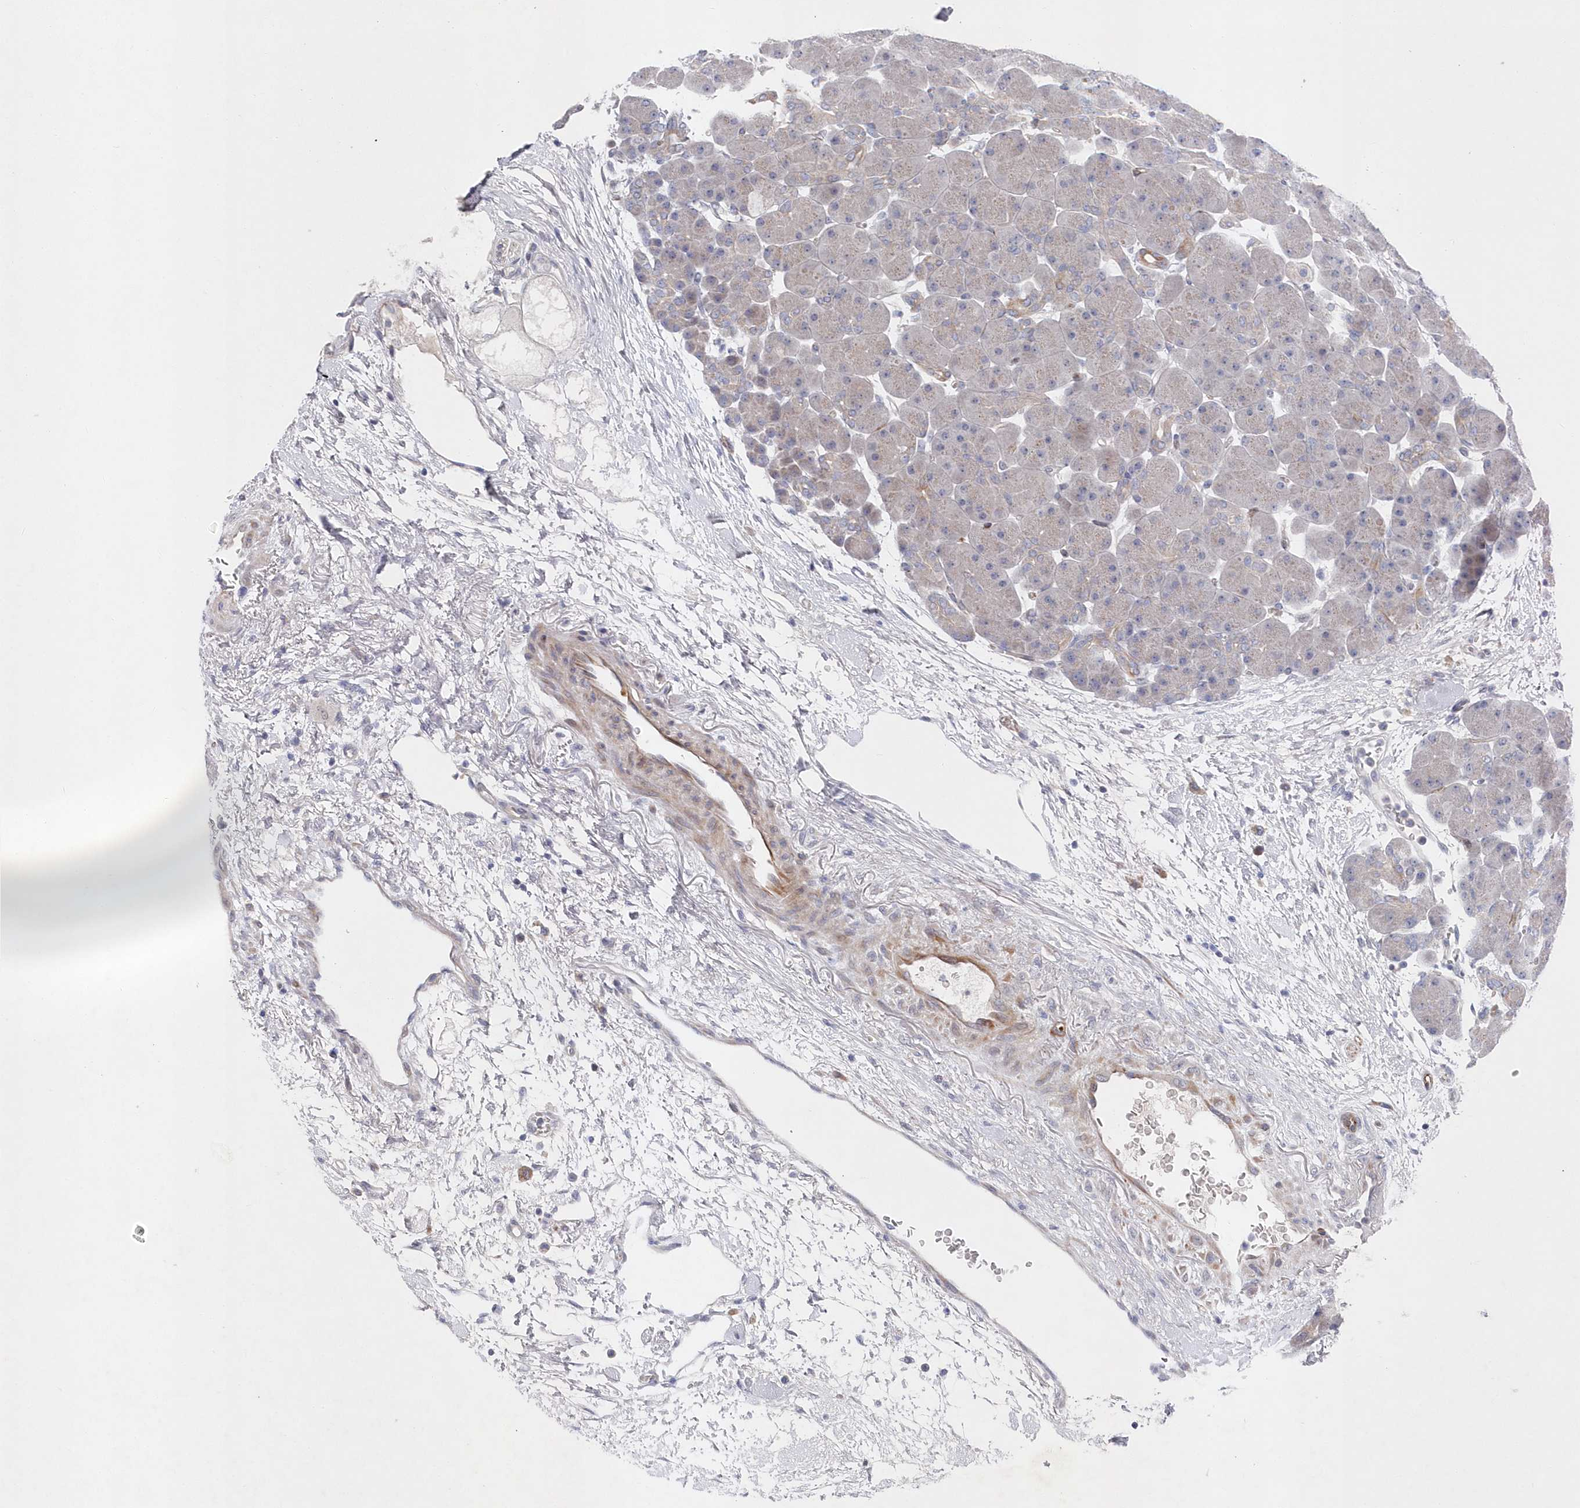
{"staining": {"intensity": "moderate", "quantity": "<25%", "location": "cytoplasmic/membranous"}, "tissue": "pancreas", "cell_type": "Exocrine glandular cells", "image_type": "normal", "snomed": [{"axis": "morphology", "description": "Normal tissue, NOS"}, {"axis": "topography", "description": "Pancreas"}], "caption": "IHC of benign human pancreas shows low levels of moderate cytoplasmic/membranous expression in about <25% of exocrine glandular cells.", "gene": "KIAA1586", "patient": {"sex": "male", "age": 66}}